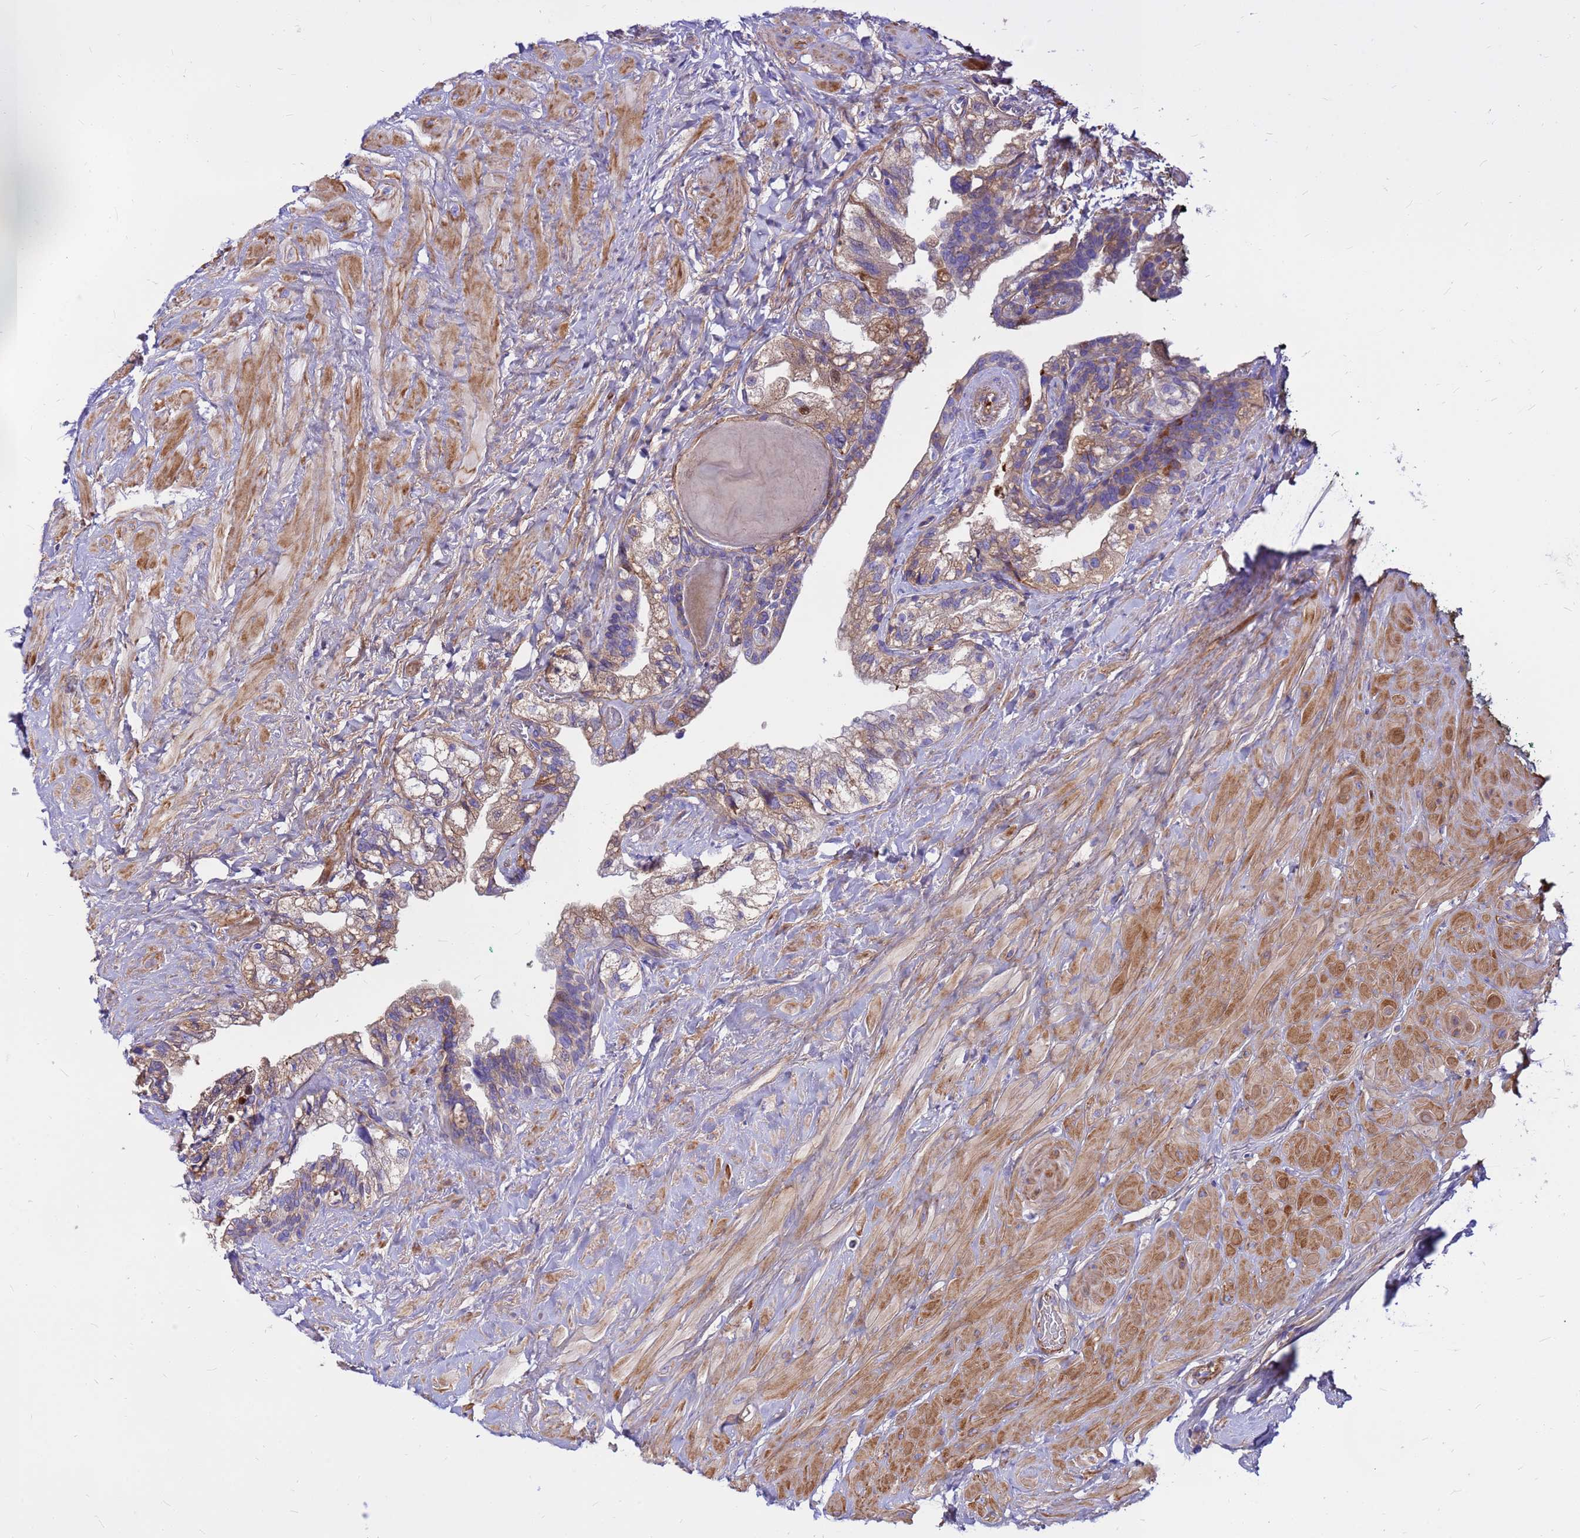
{"staining": {"intensity": "moderate", "quantity": "25%-75%", "location": "cytoplasmic/membranous"}, "tissue": "seminal vesicle", "cell_type": "Glandular cells", "image_type": "normal", "snomed": [{"axis": "morphology", "description": "Normal tissue, NOS"}, {"axis": "topography", "description": "Seminal veicle"}, {"axis": "topography", "description": "Peripheral nerve tissue"}], "caption": "Glandular cells exhibit medium levels of moderate cytoplasmic/membranous positivity in approximately 25%-75% of cells in benign human seminal vesicle.", "gene": "CRHBP", "patient": {"sex": "male", "age": 60}}